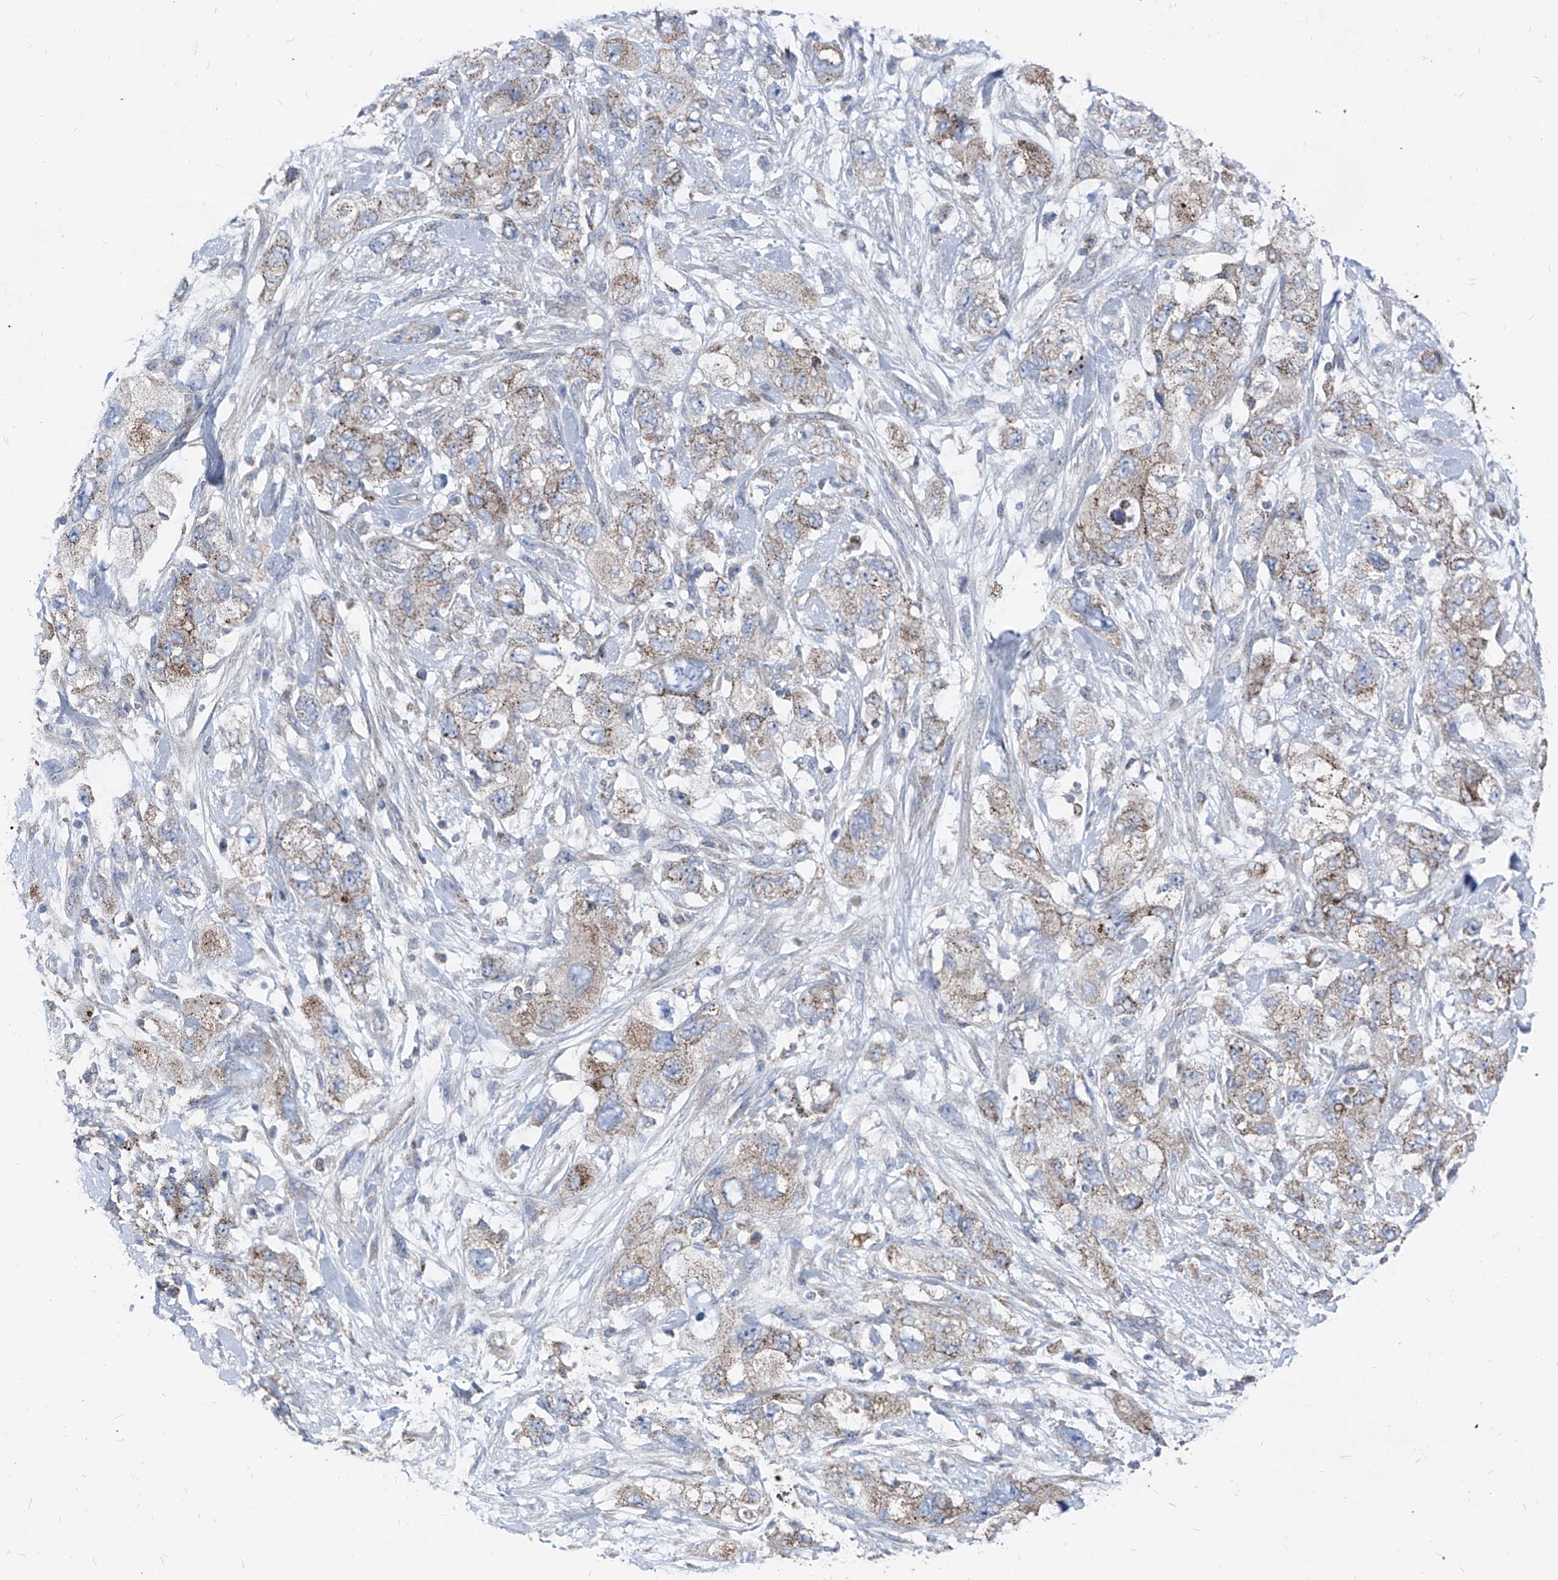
{"staining": {"intensity": "weak", "quantity": "25%-75%", "location": "cytoplasmic/membranous"}, "tissue": "pancreatic cancer", "cell_type": "Tumor cells", "image_type": "cancer", "snomed": [{"axis": "morphology", "description": "Adenocarcinoma, NOS"}, {"axis": "topography", "description": "Pancreas"}], "caption": "This image displays immunohistochemistry (IHC) staining of pancreatic cancer, with low weak cytoplasmic/membranous expression in about 25%-75% of tumor cells.", "gene": "AGPS", "patient": {"sex": "female", "age": 73}}